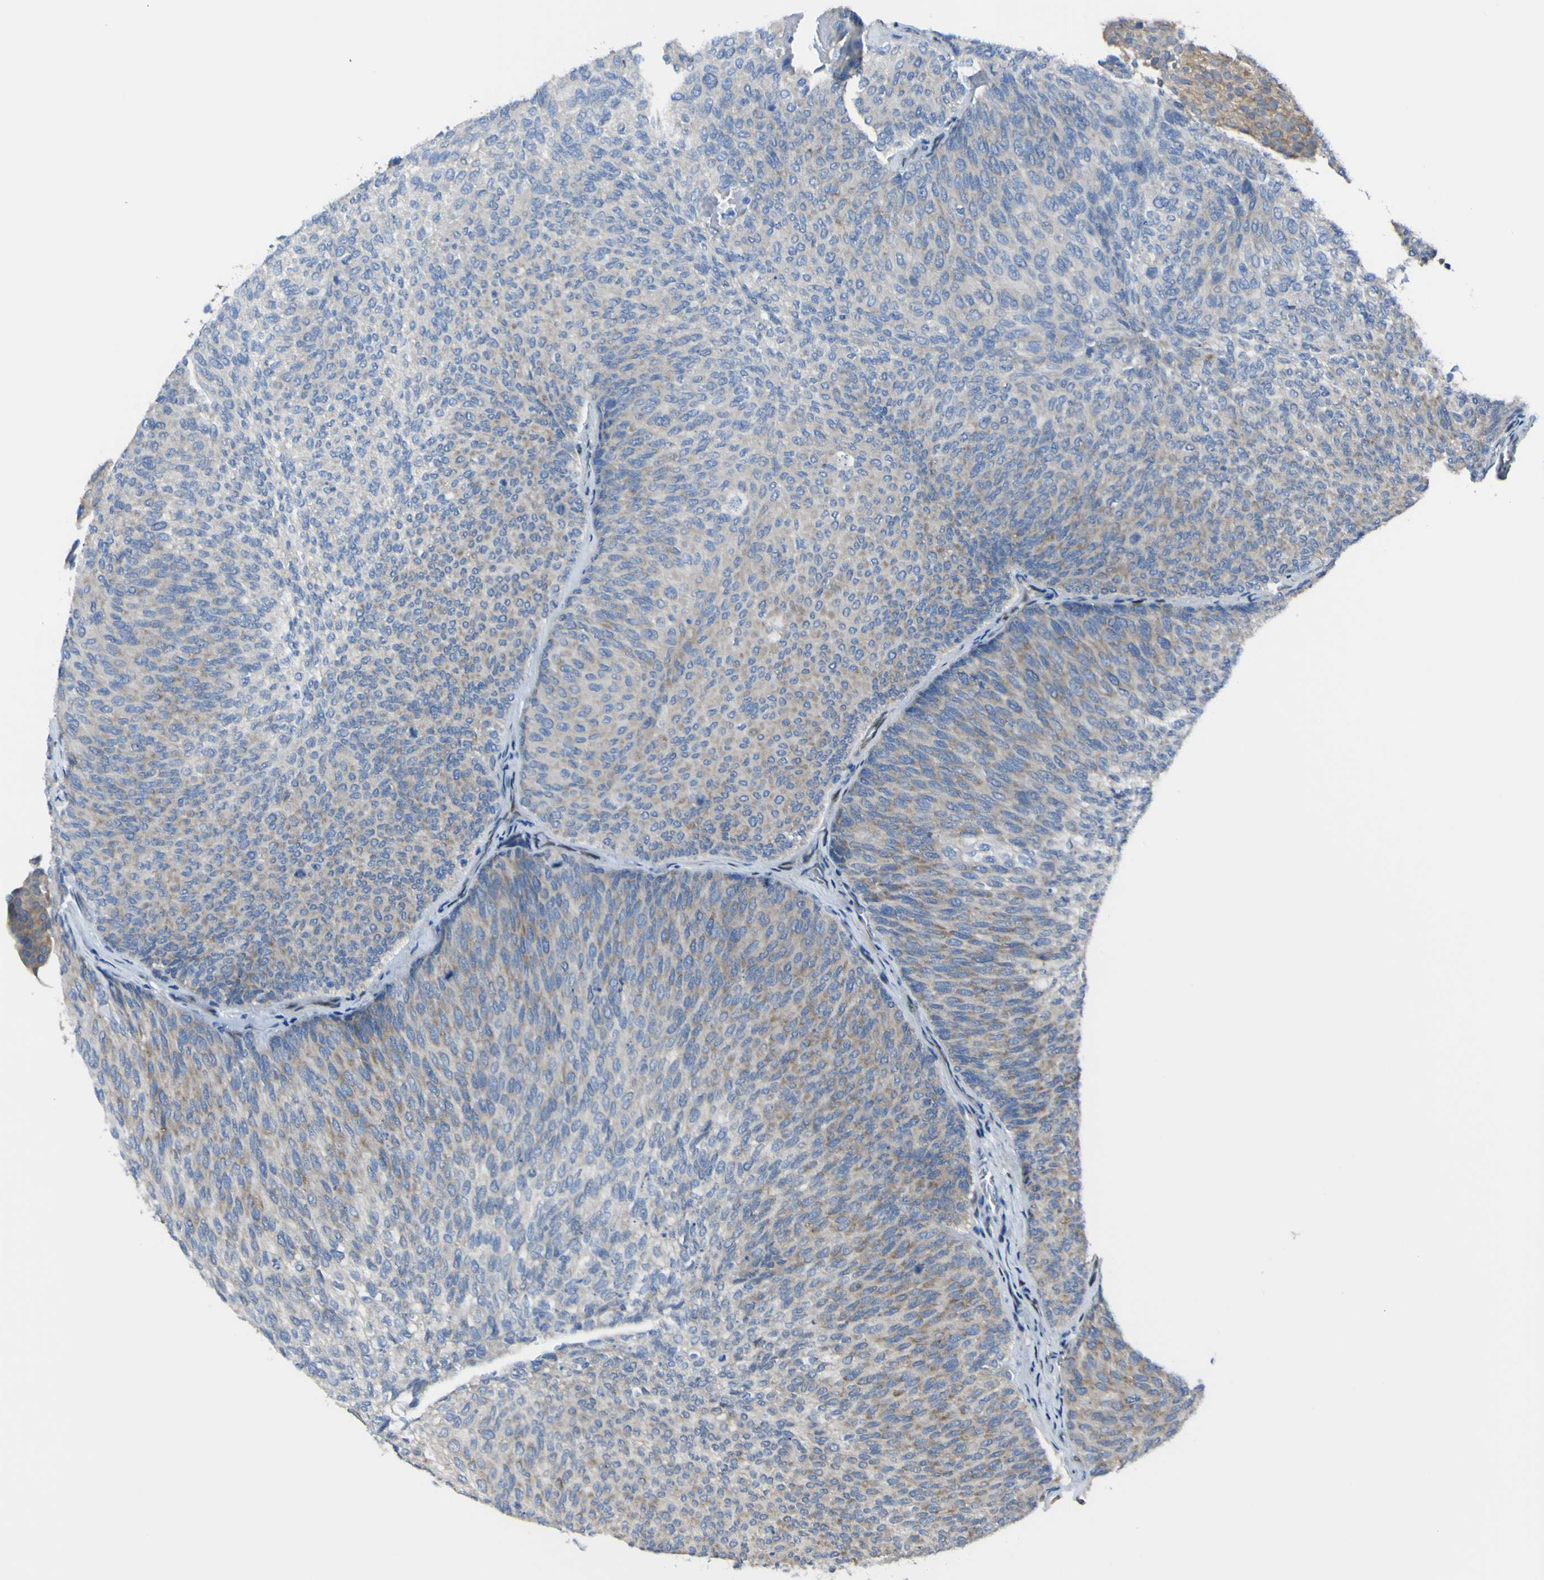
{"staining": {"intensity": "moderate", "quantity": ">75%", "location": "cytoplasmic/membranous"}, "tissue": "urothelial cancer", "cell_type": "Tumor cells", "image_type": "cancer", "snomed": [{"axis": "morphology", "description": "Urothelial carcinoma, Low grade"}, {"axis": "topography", "description": "Urinary bladder"}], "caption": "Immunohistochemistry (DAB (3,3'-diaminobenzidine)) staining of human low-grade urothelial carcinoma demonstrates moderate cytoplasmic/membranous protein positivity in approximately >75% of tumor cells. The staining is performed using DAB (3,3'-diaminobenzidine) brown chromogen to label protein expression. The nuclei are counter-stained blue using hematoxylin.", "gene": "LRRN1", "patient": {"sex": "female", "age": 79}}